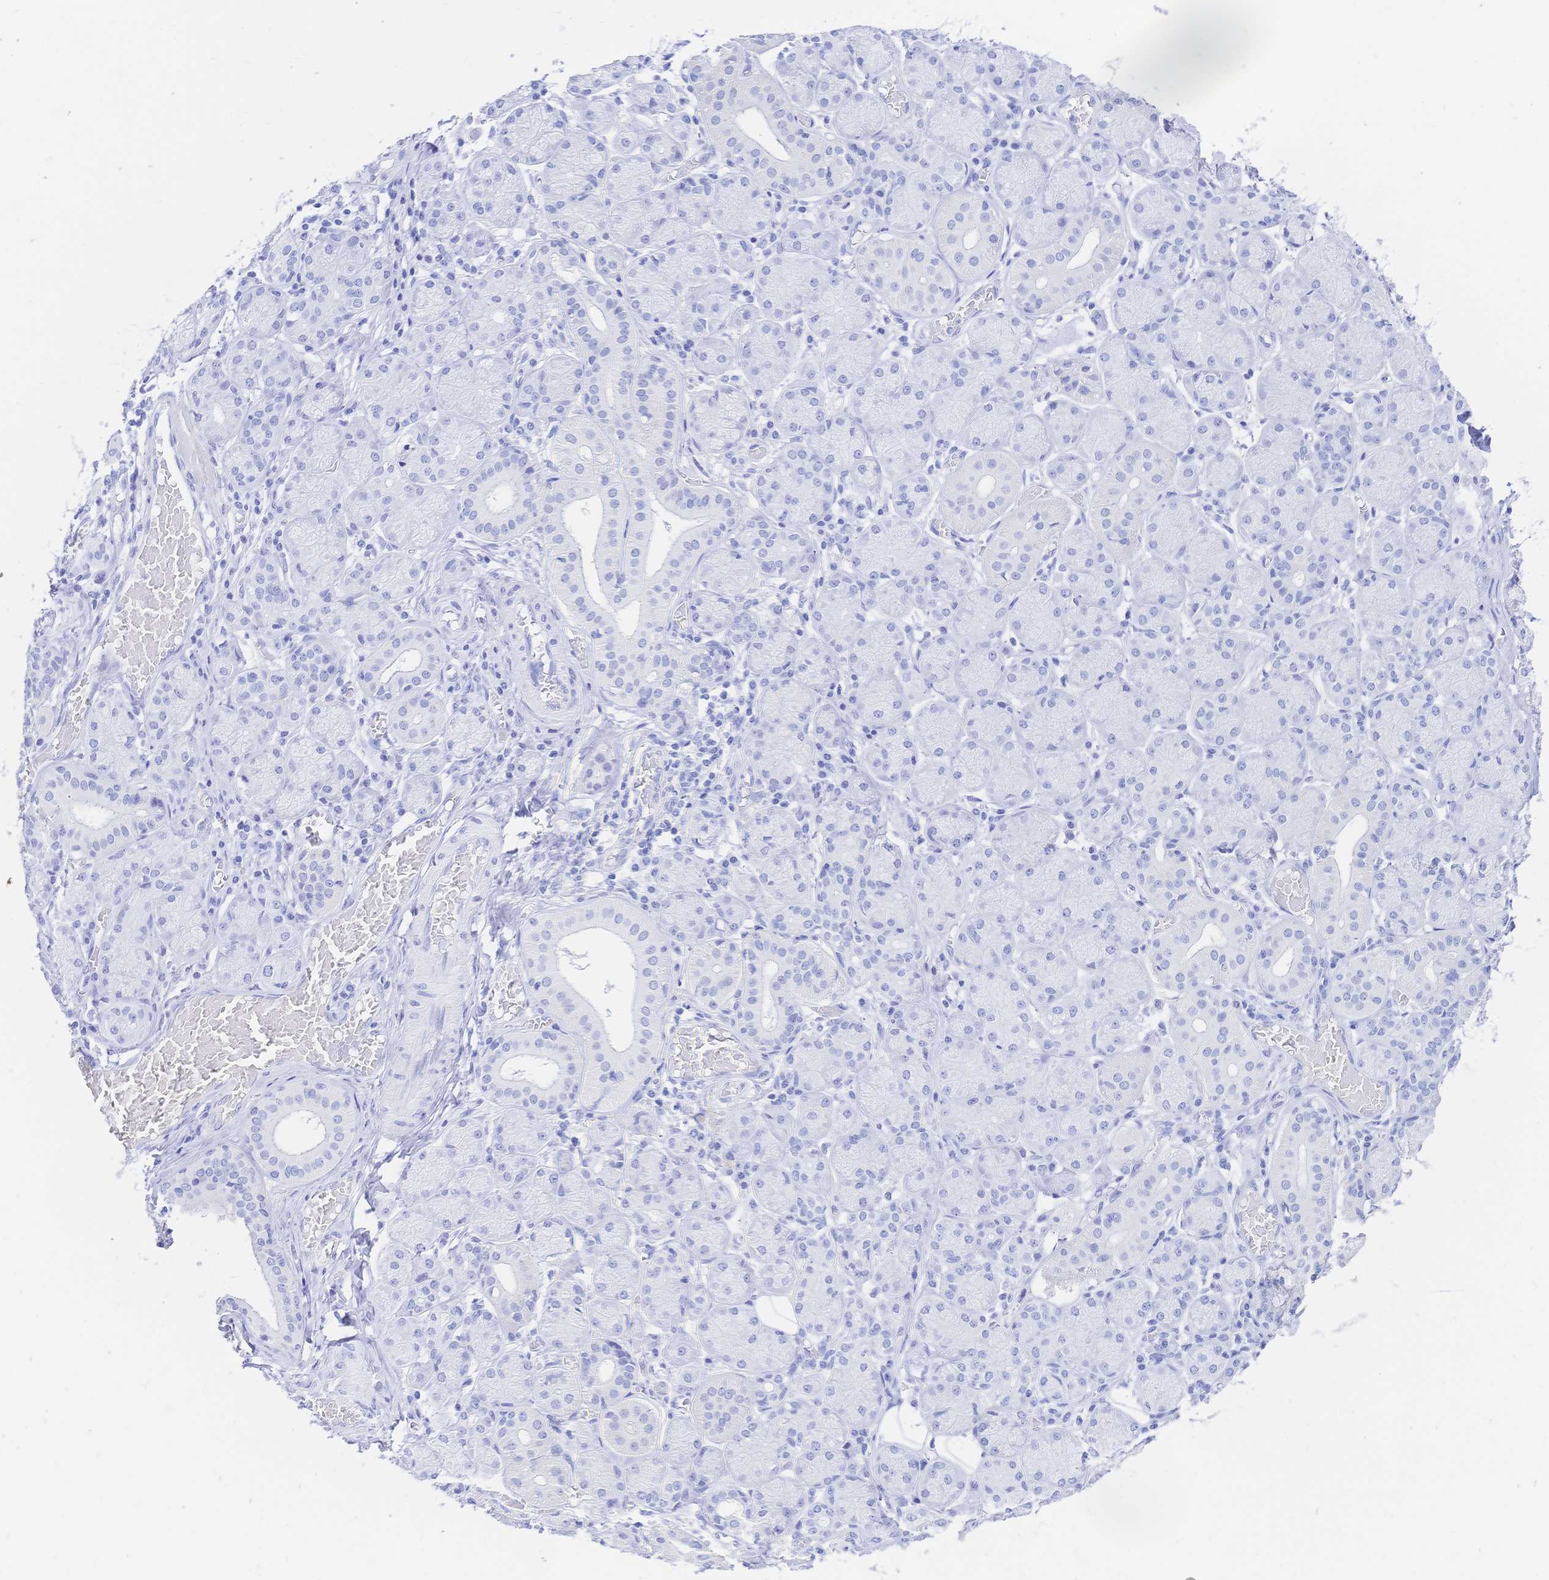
{"staining": {"intensity": "negative", "quantity": "none", "location": "none"}, "tissue": "salivary gland", "cell_type": "Glandular cells", "image_type": "normal", "snomed": [{"axis": "morphology", "description": "Normal tissue, NOS"}, {"axis": "topography", "description": "Salivary gland"}], "caption": "Protein analysis of unremarkable salivary gland demonstrates no significant positivity in glandular cells. Nuclei are stained in blue.", "gene": "UMOD", "patient": {"sex": "female", "age": 24}}